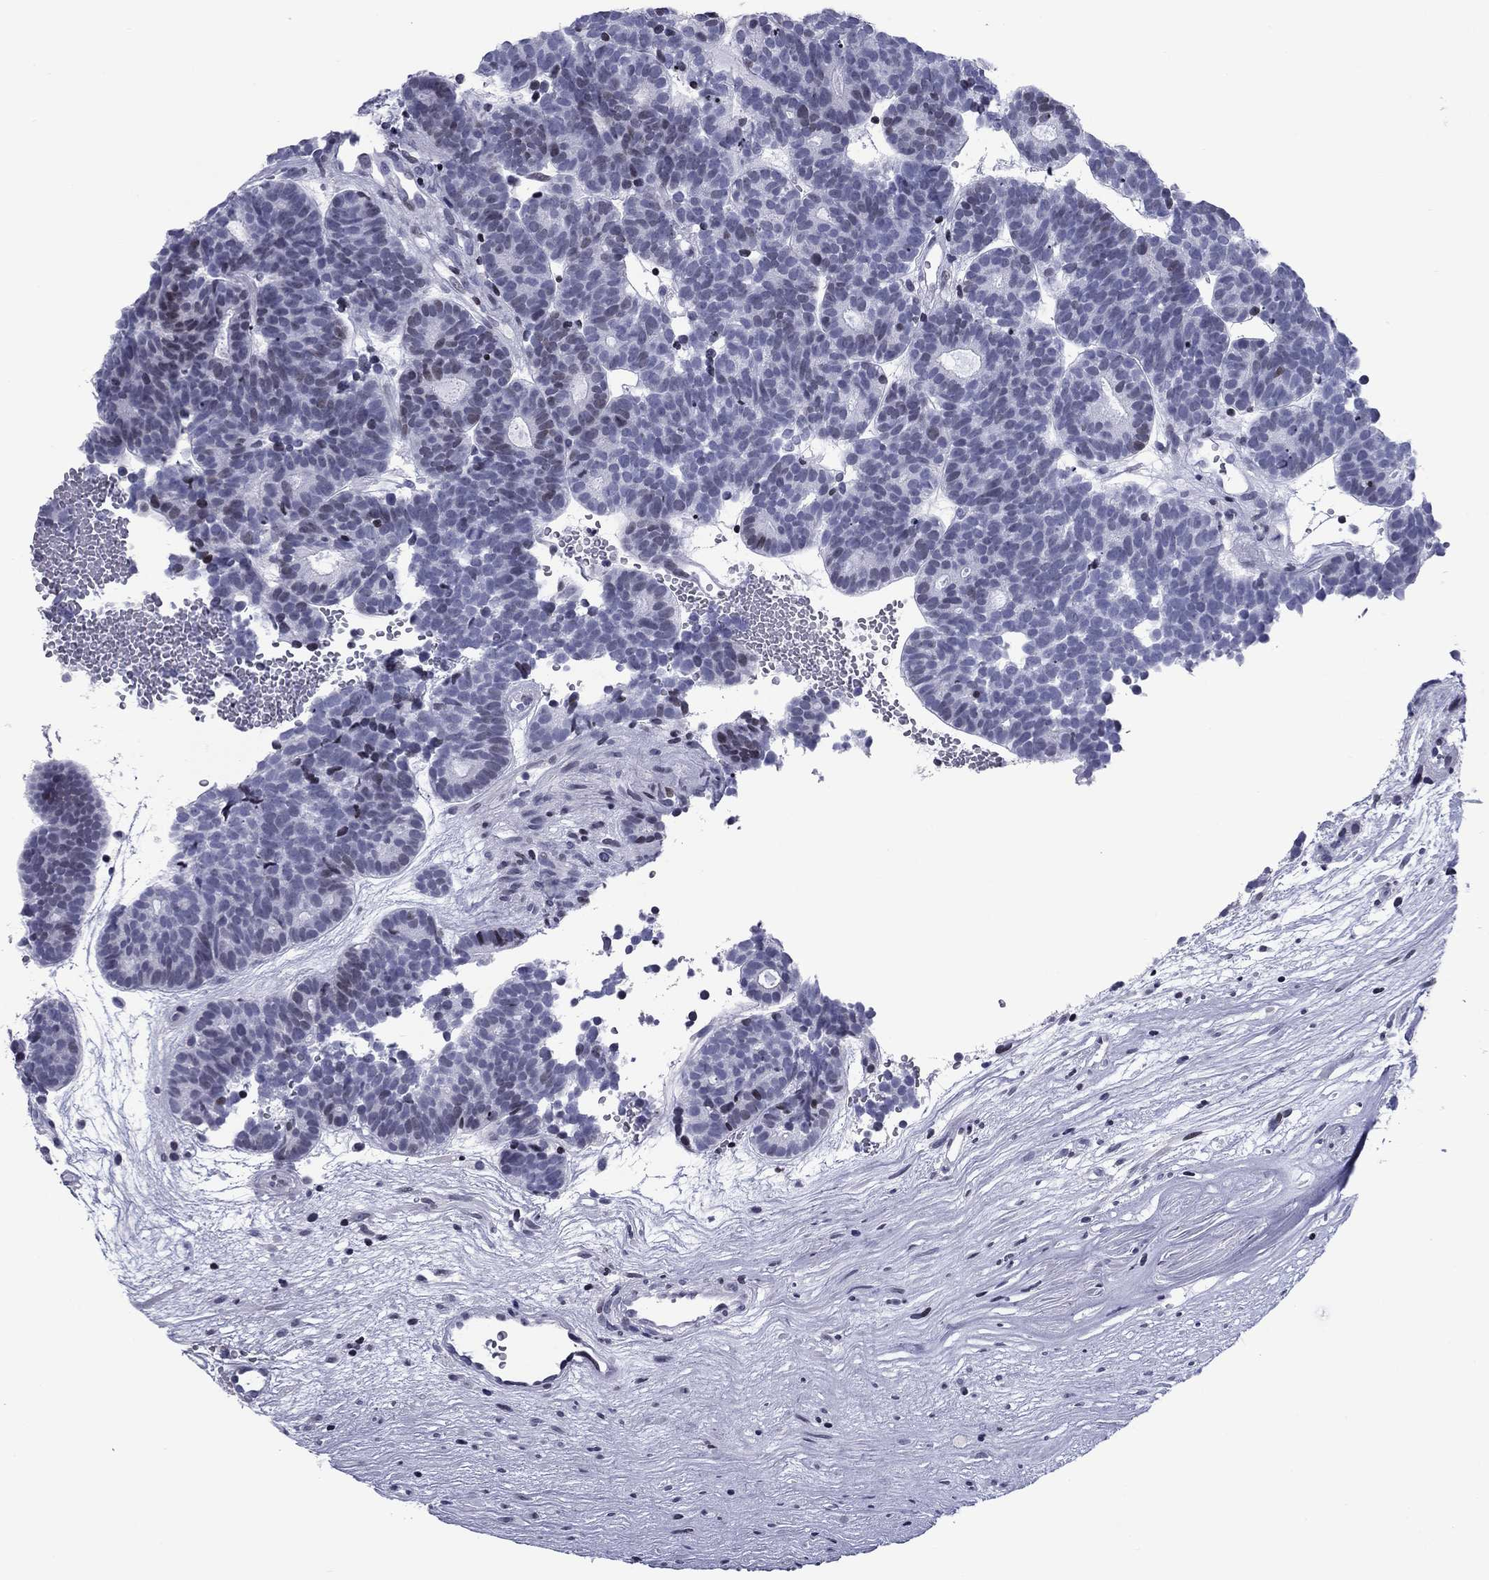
{"staining": {"intensity": "weak", "quantity": "<25%", "location": "nuclear"}, "tissue": "head and neck cancer", "cell_type": "Tumor cells", "image_type": "cancer", "snomed": [{"axis": "morphology", "description": "Adenocarcinoma, NOS"}, {"axis": "topography", "description": "Head-Neck"}], "caption": "Histopathology image shows no significant protein staining in tumor cells of head and neck cancer. Nuclei are stained in blue.", "gene": "CCDC144A", "patient": {"sex": "female", "age": 81}}